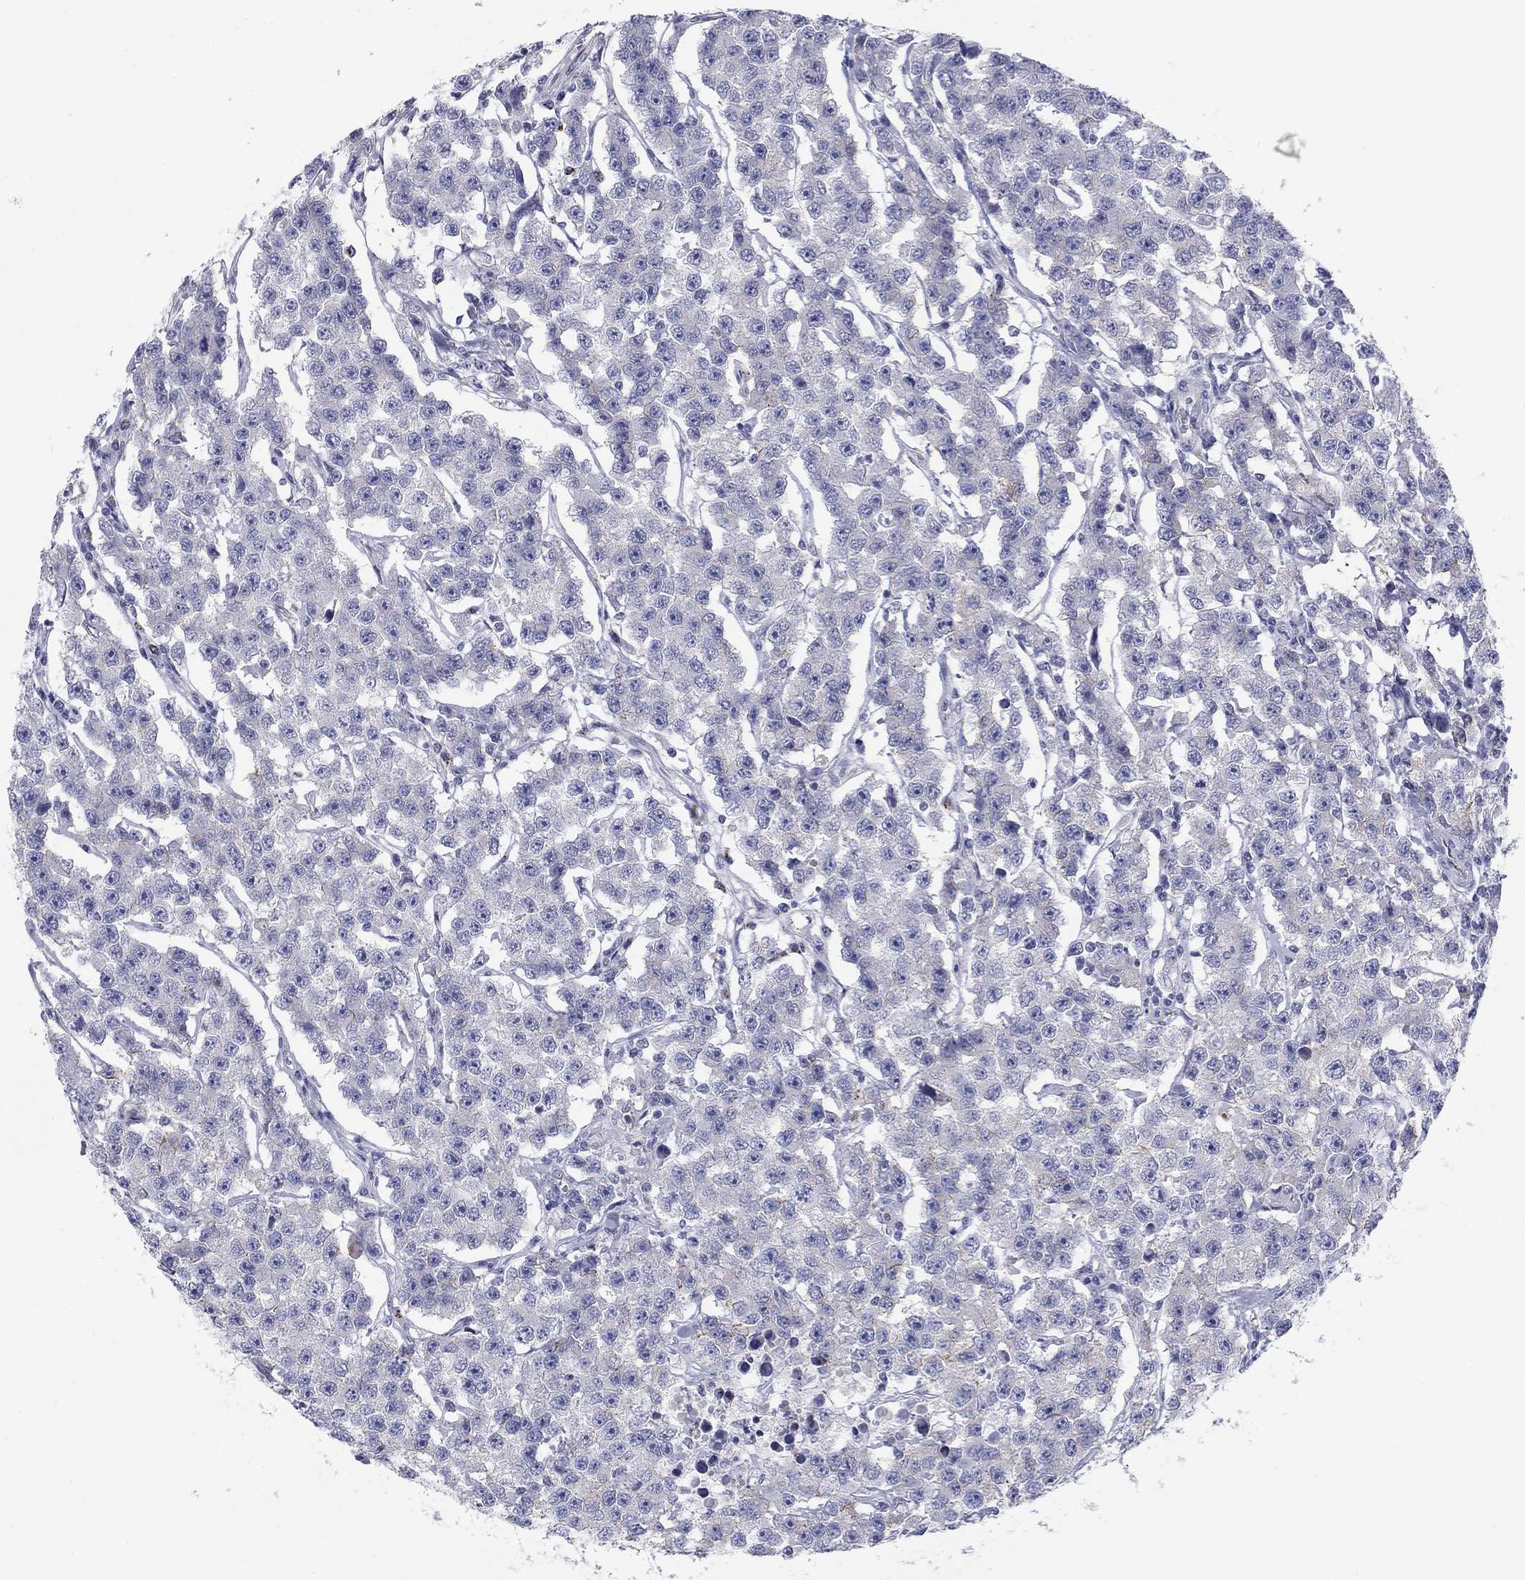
{"staining": {"intensity": "weak", "quantity": "<25%", "location": "cytoplasmic/membranous"}, "tissue": "testis cancer", "cell_type": "Tumor cells", "image_type": "cancer", "snomed": [{"axis": "morphology", "description": "Seminoma, NOS"}, {"axis": "topography", "description": "Testis"}], "caption": "The micrograph reveals no staining of tumor cells in testis seminoma. (IHC, brightfield microscopy, high magnification).", "gene": "SEPTIN3", "patient": {"sex": "male", "age": 59}}